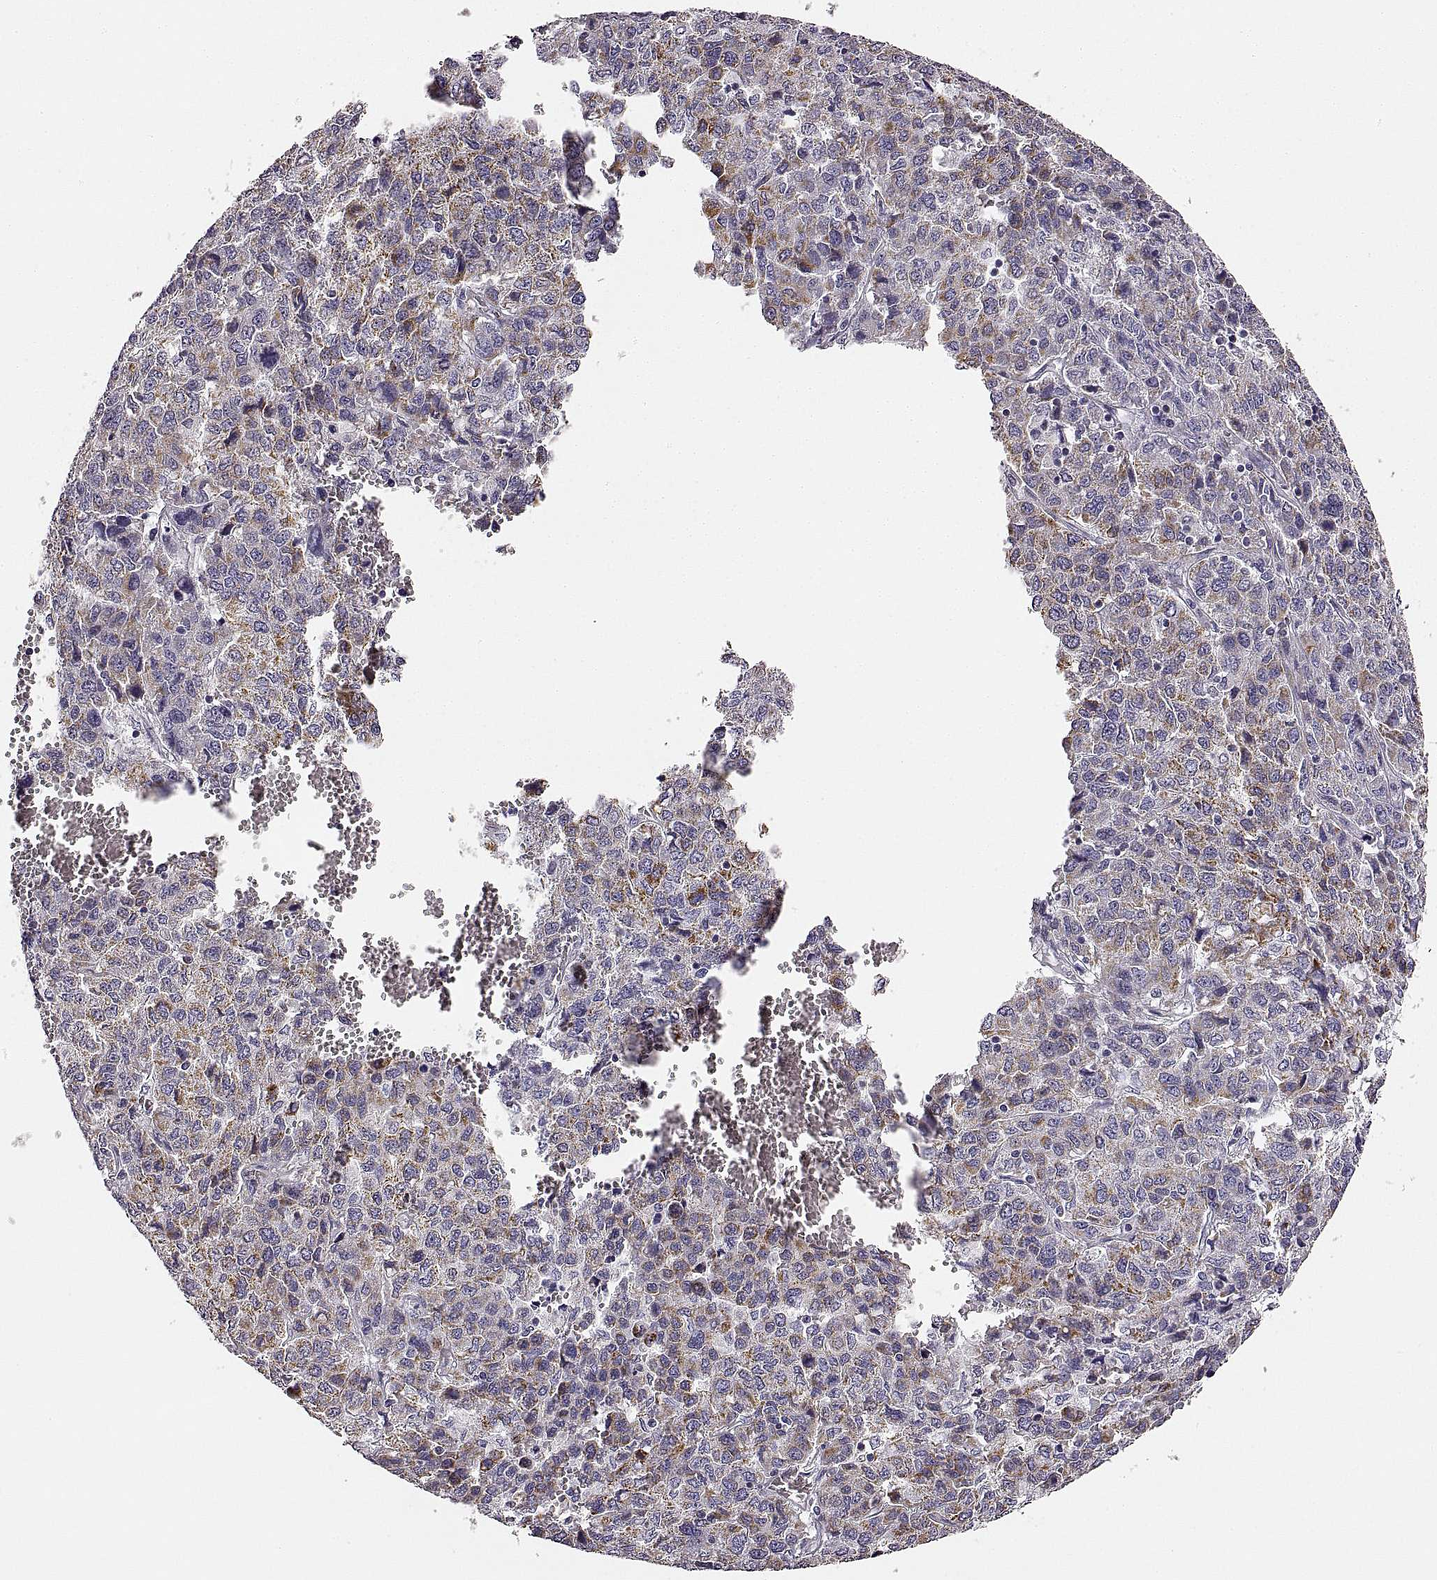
{"staining": {"intensity": "weak", "quantity": ">75%", "location": "cytoplasmic/membranous"}, "tissue": "liver cancer", "cell_type": "Tumor cells", "image_type": "cancer", "snomed": [{"axis": "morphology", "description": "Carcinoma, Hepatocellular, NOS"}, {"axis": "topography", "description": "Liver"}], "caption": "Protein staining displays weak cytoplasmic/membranous expression in approximately >75% of tumor cells in hepatocellular carcinoma (liver).", "gene": "RDH13", "patient": {"sex": "male", "age": 69}}